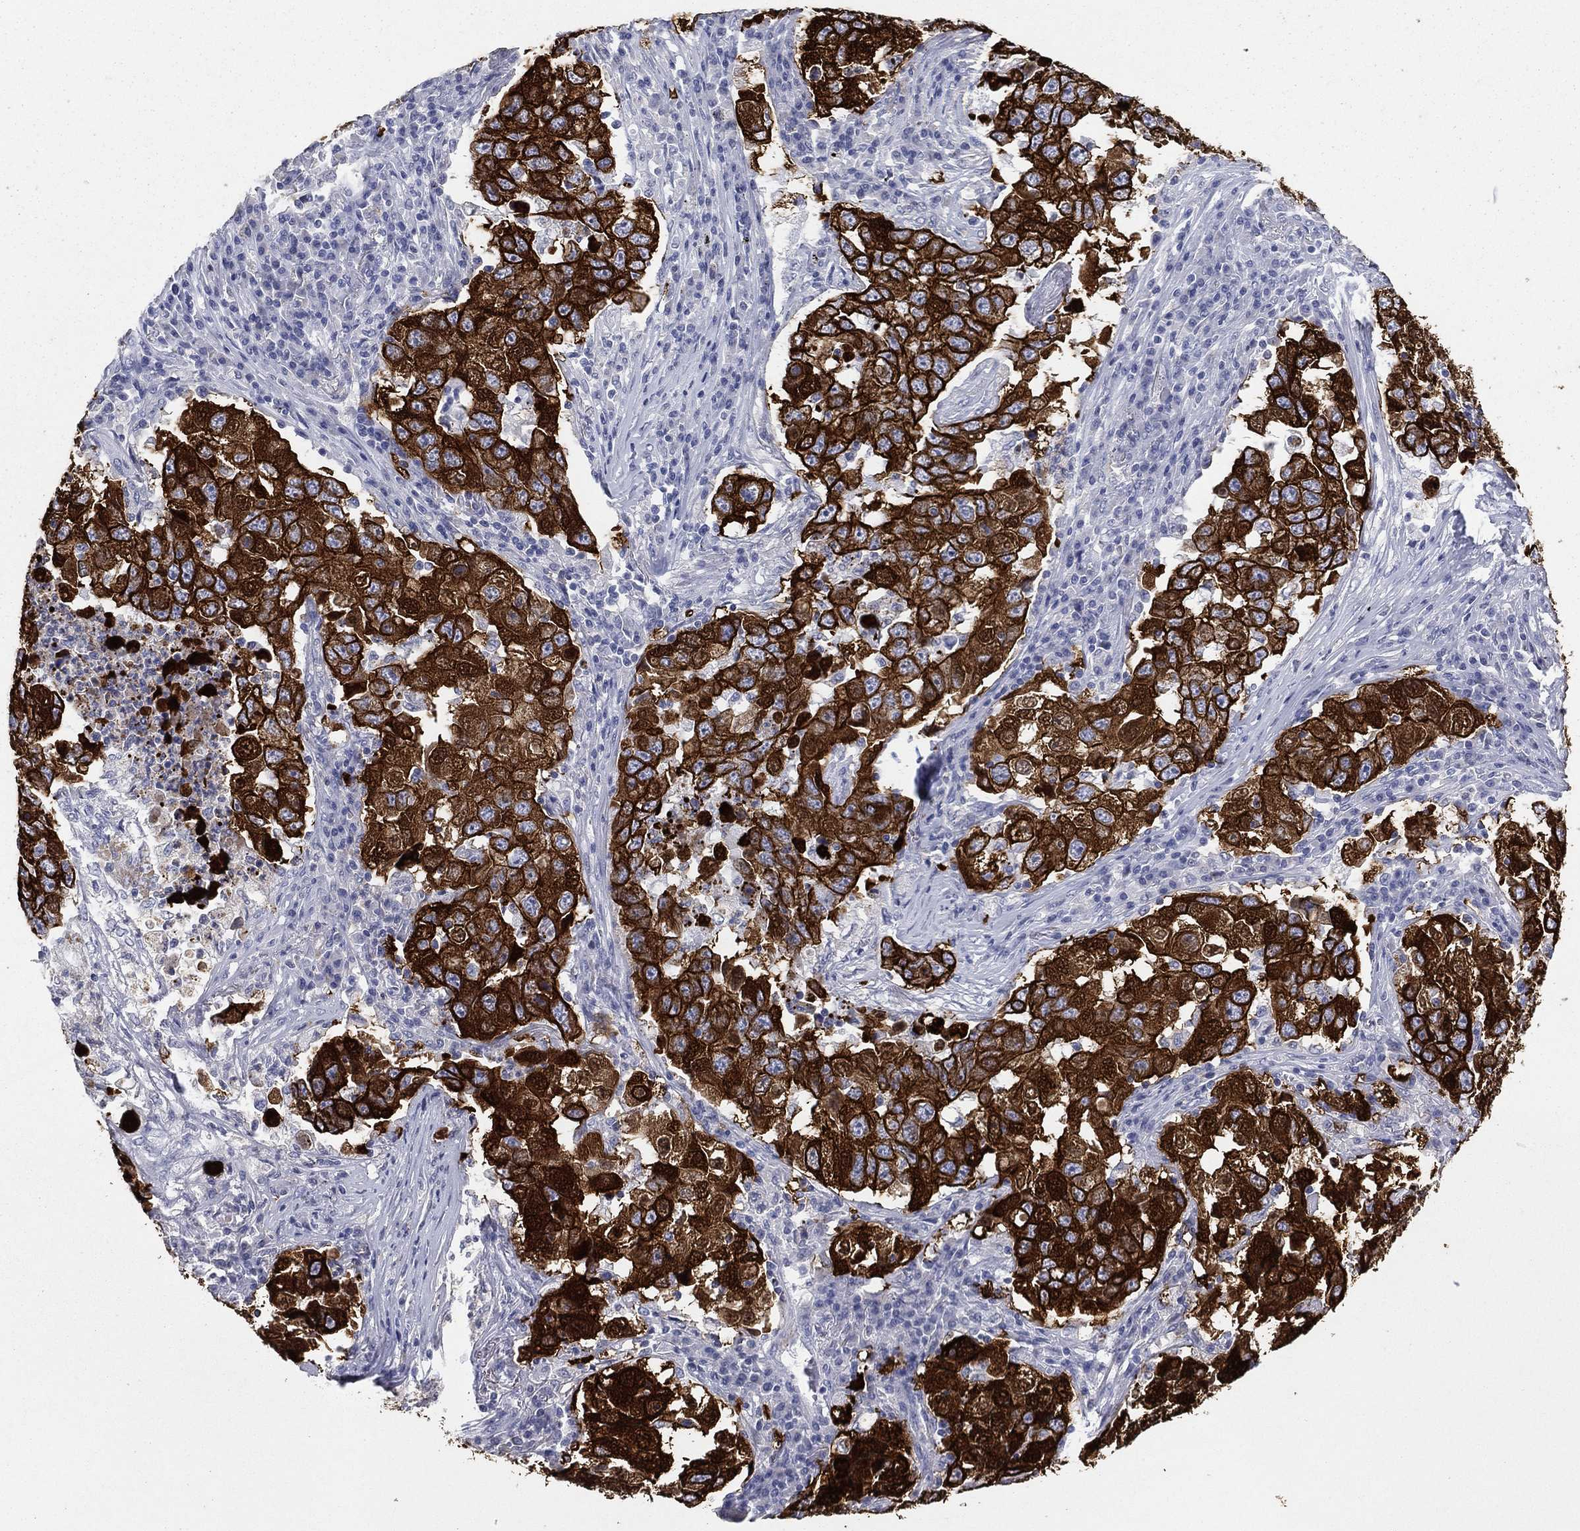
{"staining": {"intensity": "strong", "quantity": ">75%", "location": "cytoplasmic/membranous"}, "tissue": "lung cancer", "cell_type": "Tumor cells", "image_type": "cancer", "snomed": [{"axis": "morphology", "description": "Adenocarcinoma, NOS"}, {"axis": "topography", "description": "Lung"}], "caption": "Adenocarcinoma (lung) stained with a brown dye demonstrates strong cytoplasmic/membranous positive positivity in approximately >75% of tumor cells.", "gene": "KRT7", "patient": {"sex": "male", "age": 73}}